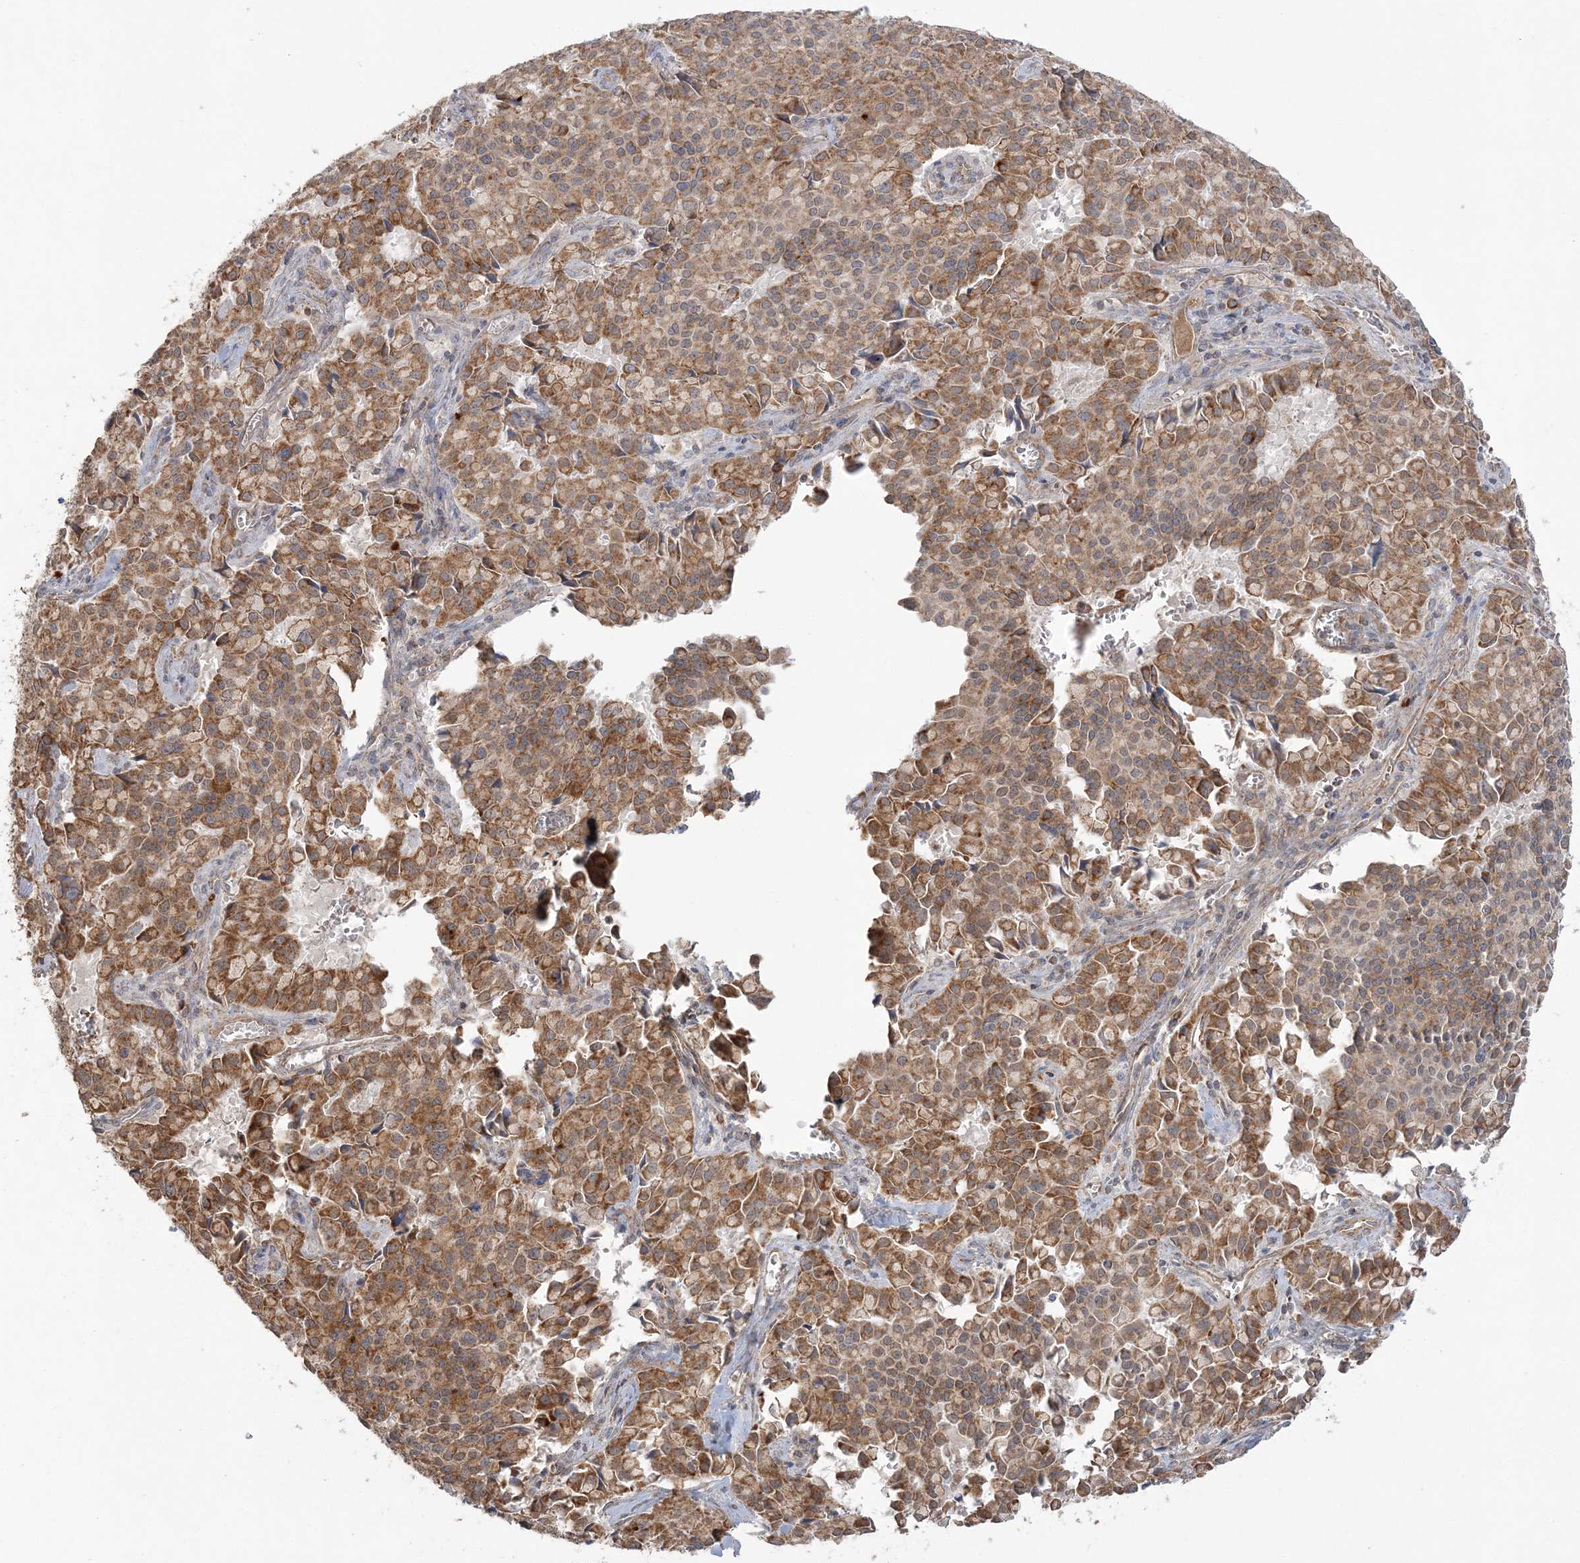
{"staining": {"intensity": "moderate", "quantity": ">75%", "location": "cytoplasmic/membranous"}, "tissue": "pancreatic cancer", "cell_type": "Tumor cells", "image_type": "cancer", "snomed": [{"axis": "morphology", "description": "Adenocarcinoma, NOS"}, {"axis": "topography", "description": "Pancreas"}], "caption": "IHC (DAB) staining of pancreatic cancer (adenocarcinoma) displays moderate cytoplasmic/membranous protein positivity in approximately >75% of tumor cells.", "gene": "SCLT1", "patient": {"sex": "male", "age": 65}}